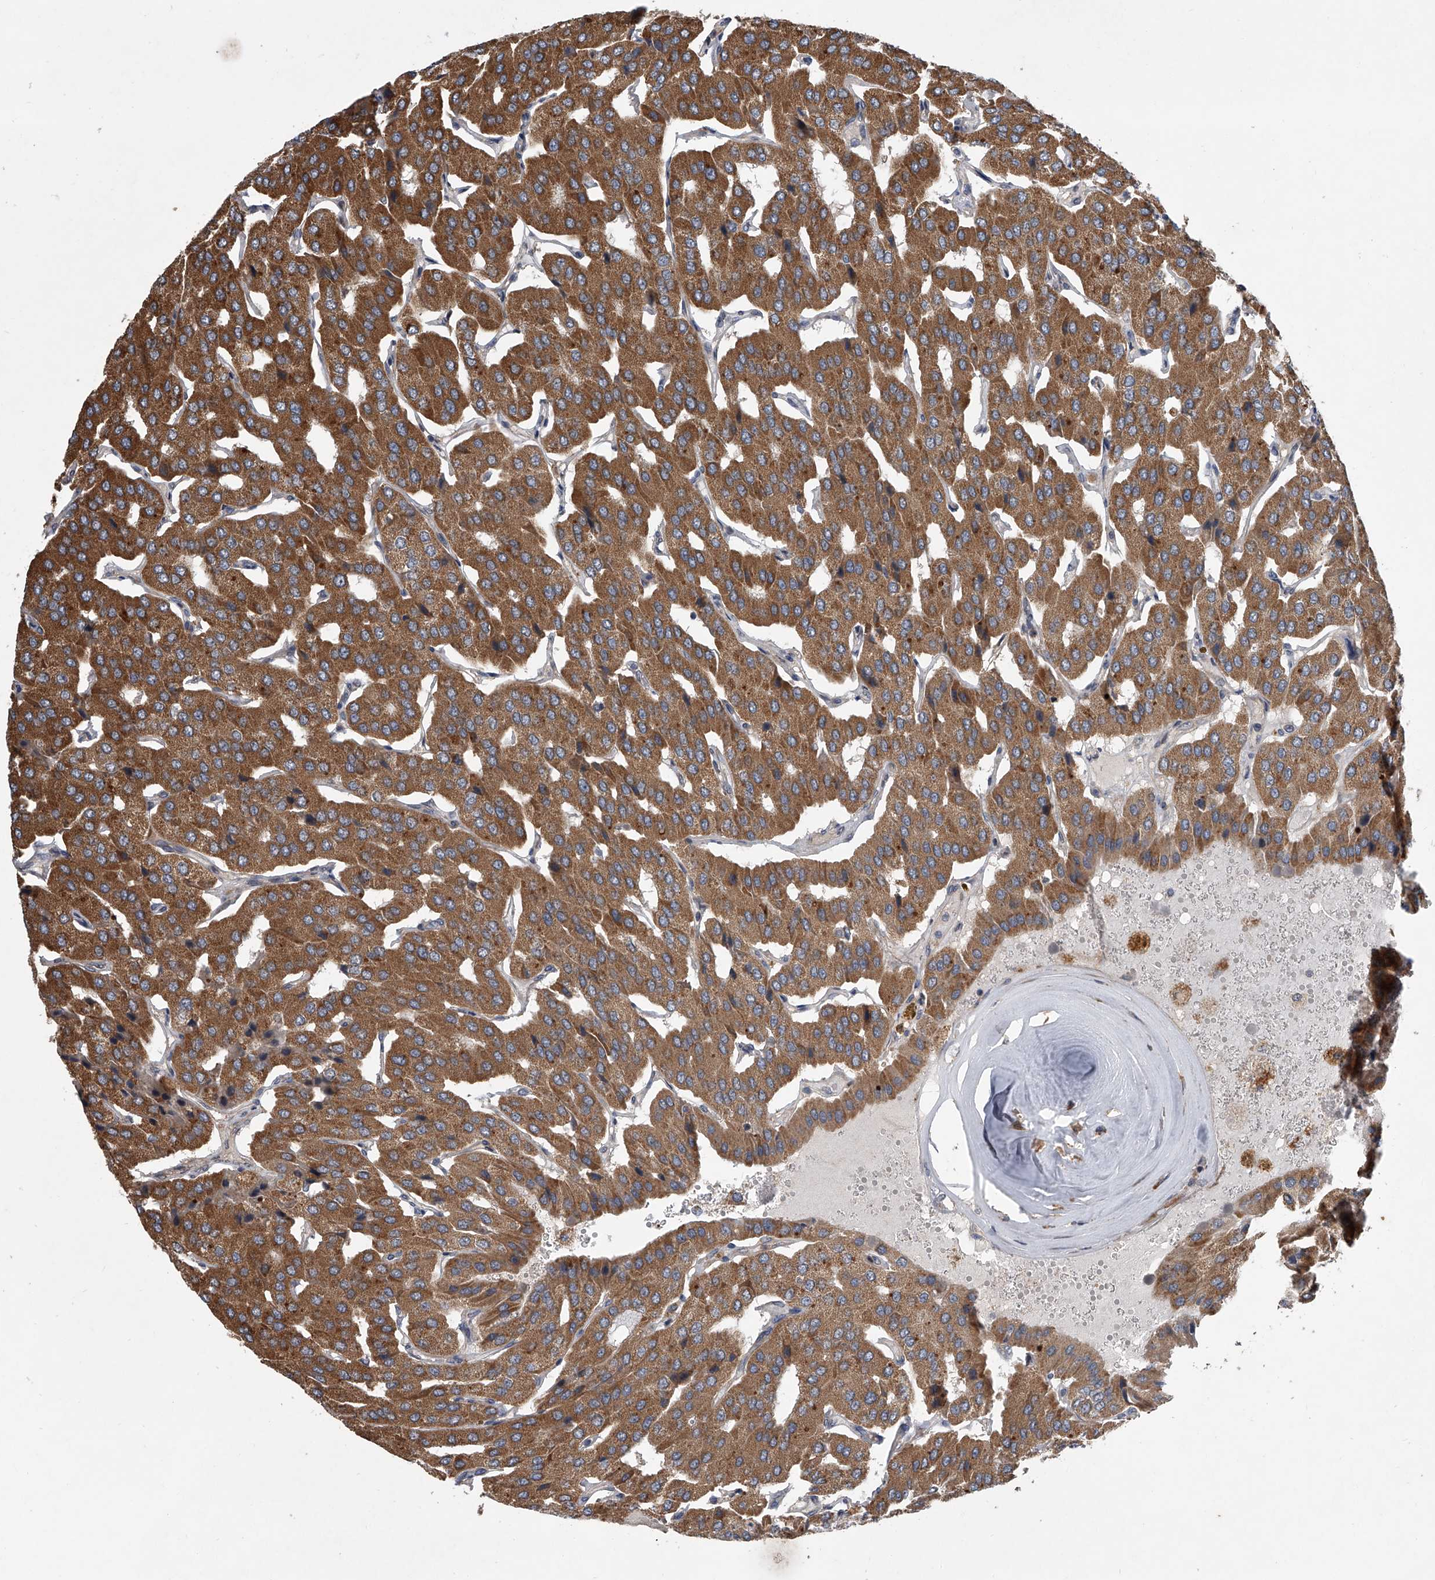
{"staining": {"intensity": "moderate", "quantity": ">75%", "location": "cytoplasmic/membranous"}, "tissue": "parathyroid gland", "cell_type": "Glandular cells", "image_type": "normal", "snomed": [{"axis": "morphology", "description": "Normal tissue, NOS"}, {"axis": "morphology", "description": "Adenoma, NOS"}, {"axis": "topography", "description": "Parathyroid gland"}], "caption": "Brown immunohistochemical staining in benign parathyroid gland shows moderate cytoplasmic/membranous positivity in about >75% of glandular cells. The protein of interest is shown in brown color, while the nuclei are stained blue.", "gene": "GEMIN8", "patient": {"sex": "female", "age": 86}}